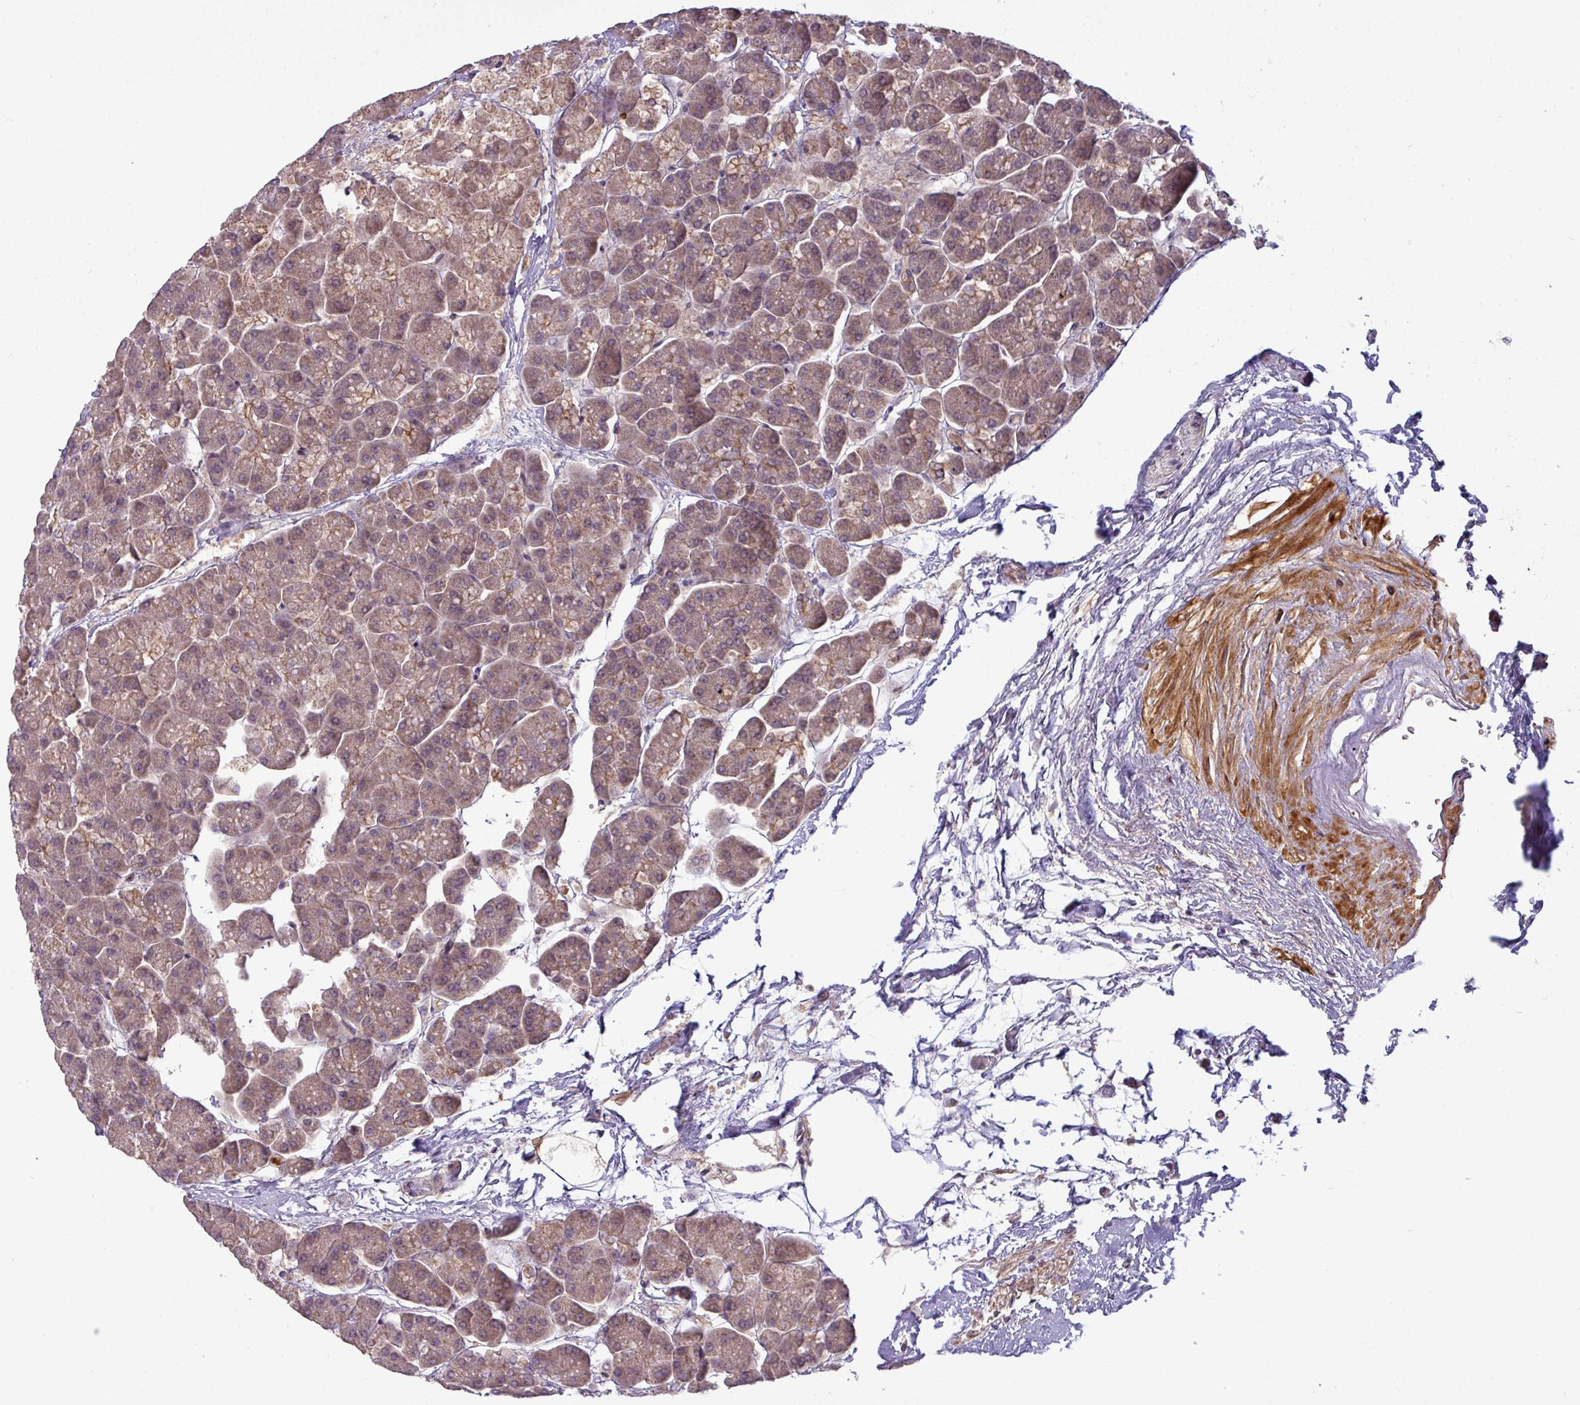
{"staining": {"intensity": "moderate", "quantity": "25%-75%", "location": "cytoplasmic/membranous"}, "tissue": "pancreas", "cell_type": "Exocrine glandular cells", "image_type": "normal", "snomed": [{"axis": "morphology", "description": "Normal tissue, NOS"}, {"axis": "topography", "description": "Pancreas"}, {"axis": "topography", "description": "Peripheral nerve tissue"}], "caption": "A brown stain shows moderate cytoplasmic/membranous positivity of a protein in exocrine glandular cells of unremarkable human pancreas.", "gene": "PAPLN", "patient": {"sex": "male", "age": 54}}